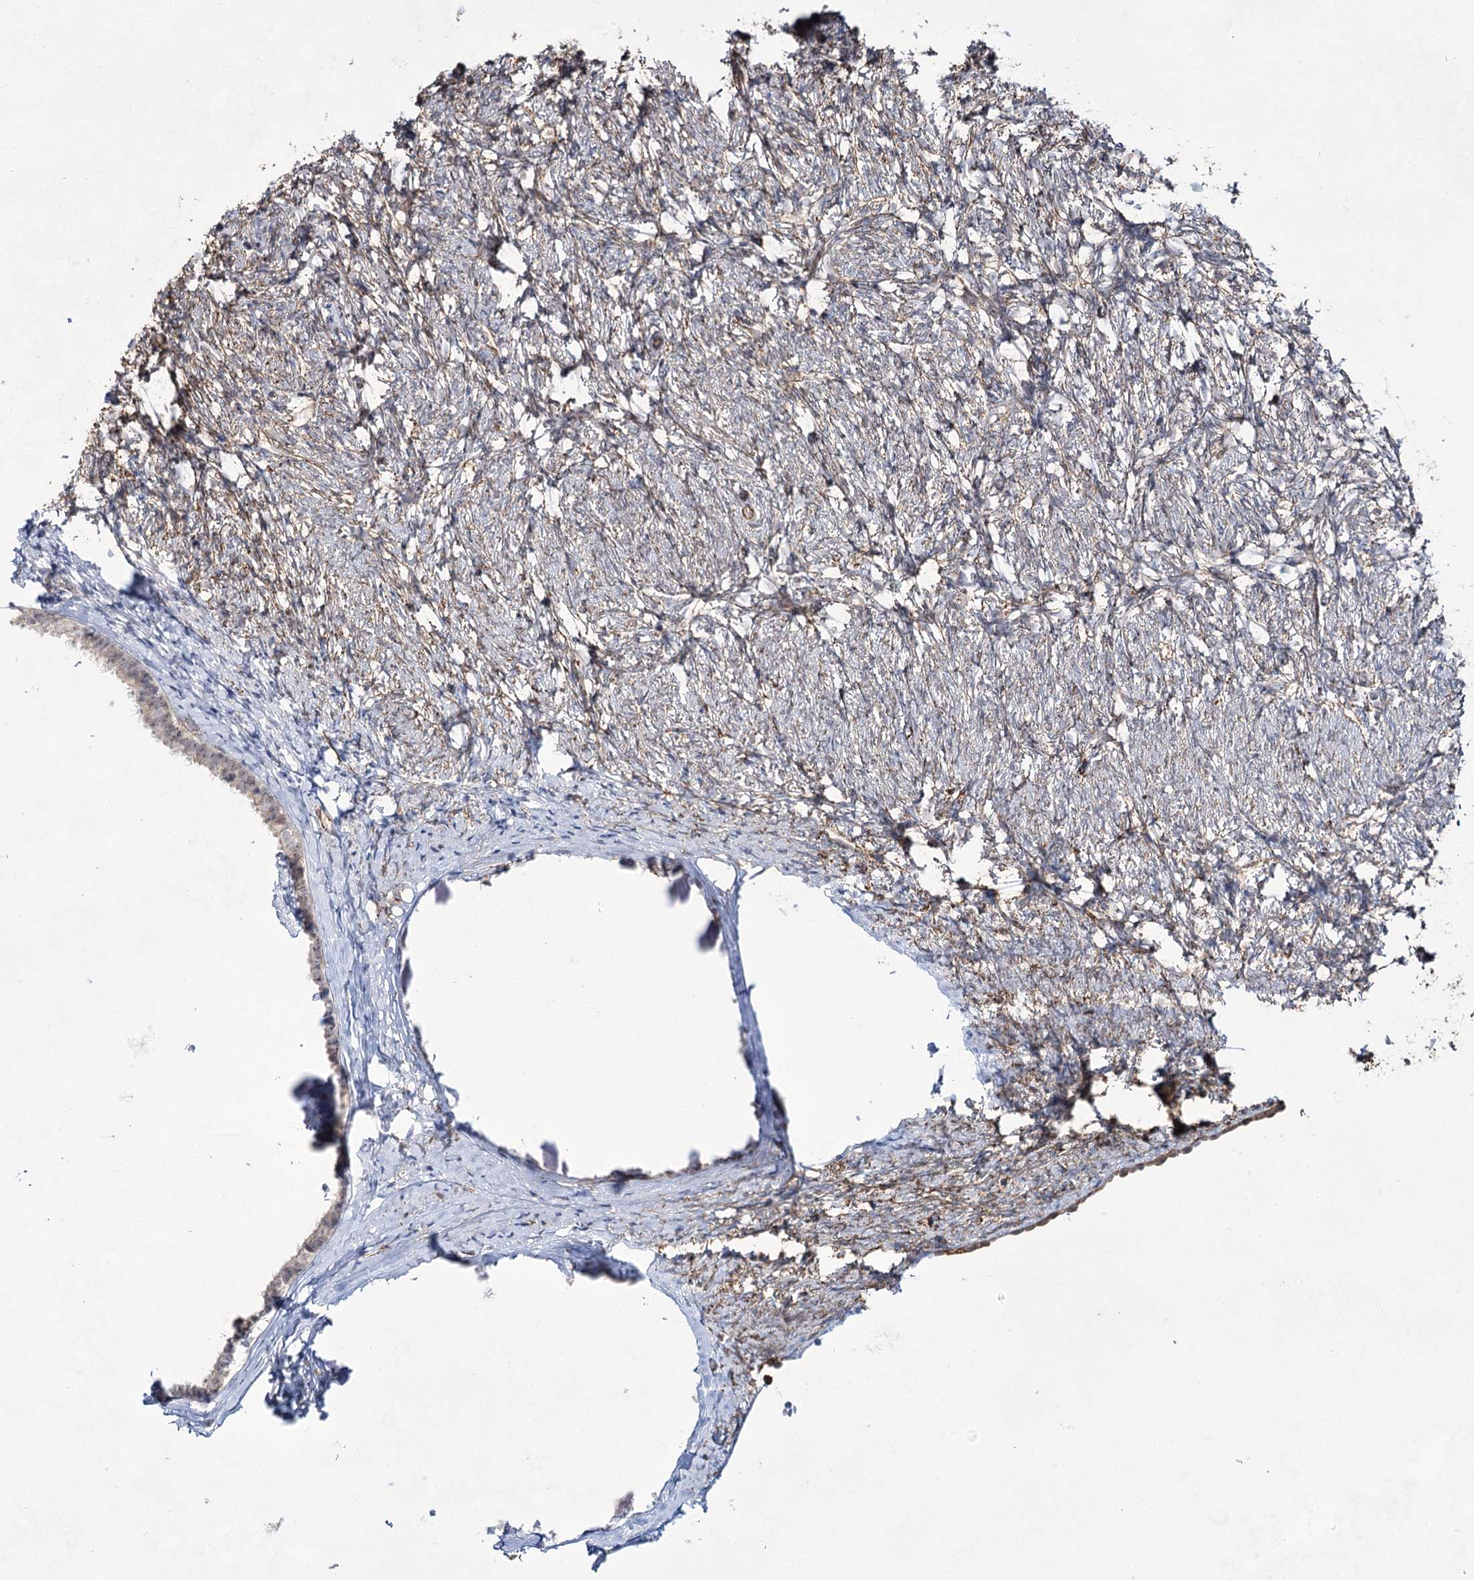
{"staining": {"intensity": "negative", "quantity": "none", "location": "none"}, "tissue": "ovary", "cell_type": "Follicle cells", "image_type": "normal", "snomed": [{"axis": "morphology", "description": "Normal tissue, NOS"}, {"axis": "topography", "description": "Ovary"}], "caption": "IHC histopathology image of normal ovary: human ovary stained with DAB (3,3'-diaminobenzidine) displays no significant protein expression in follicle cells. (DAB (3,3'-diaminobenzidine) immunohistochemistry (IHC), high magnification).", "gene": "CWF19L1", "patient": {"sex": "female", "age": 60}}